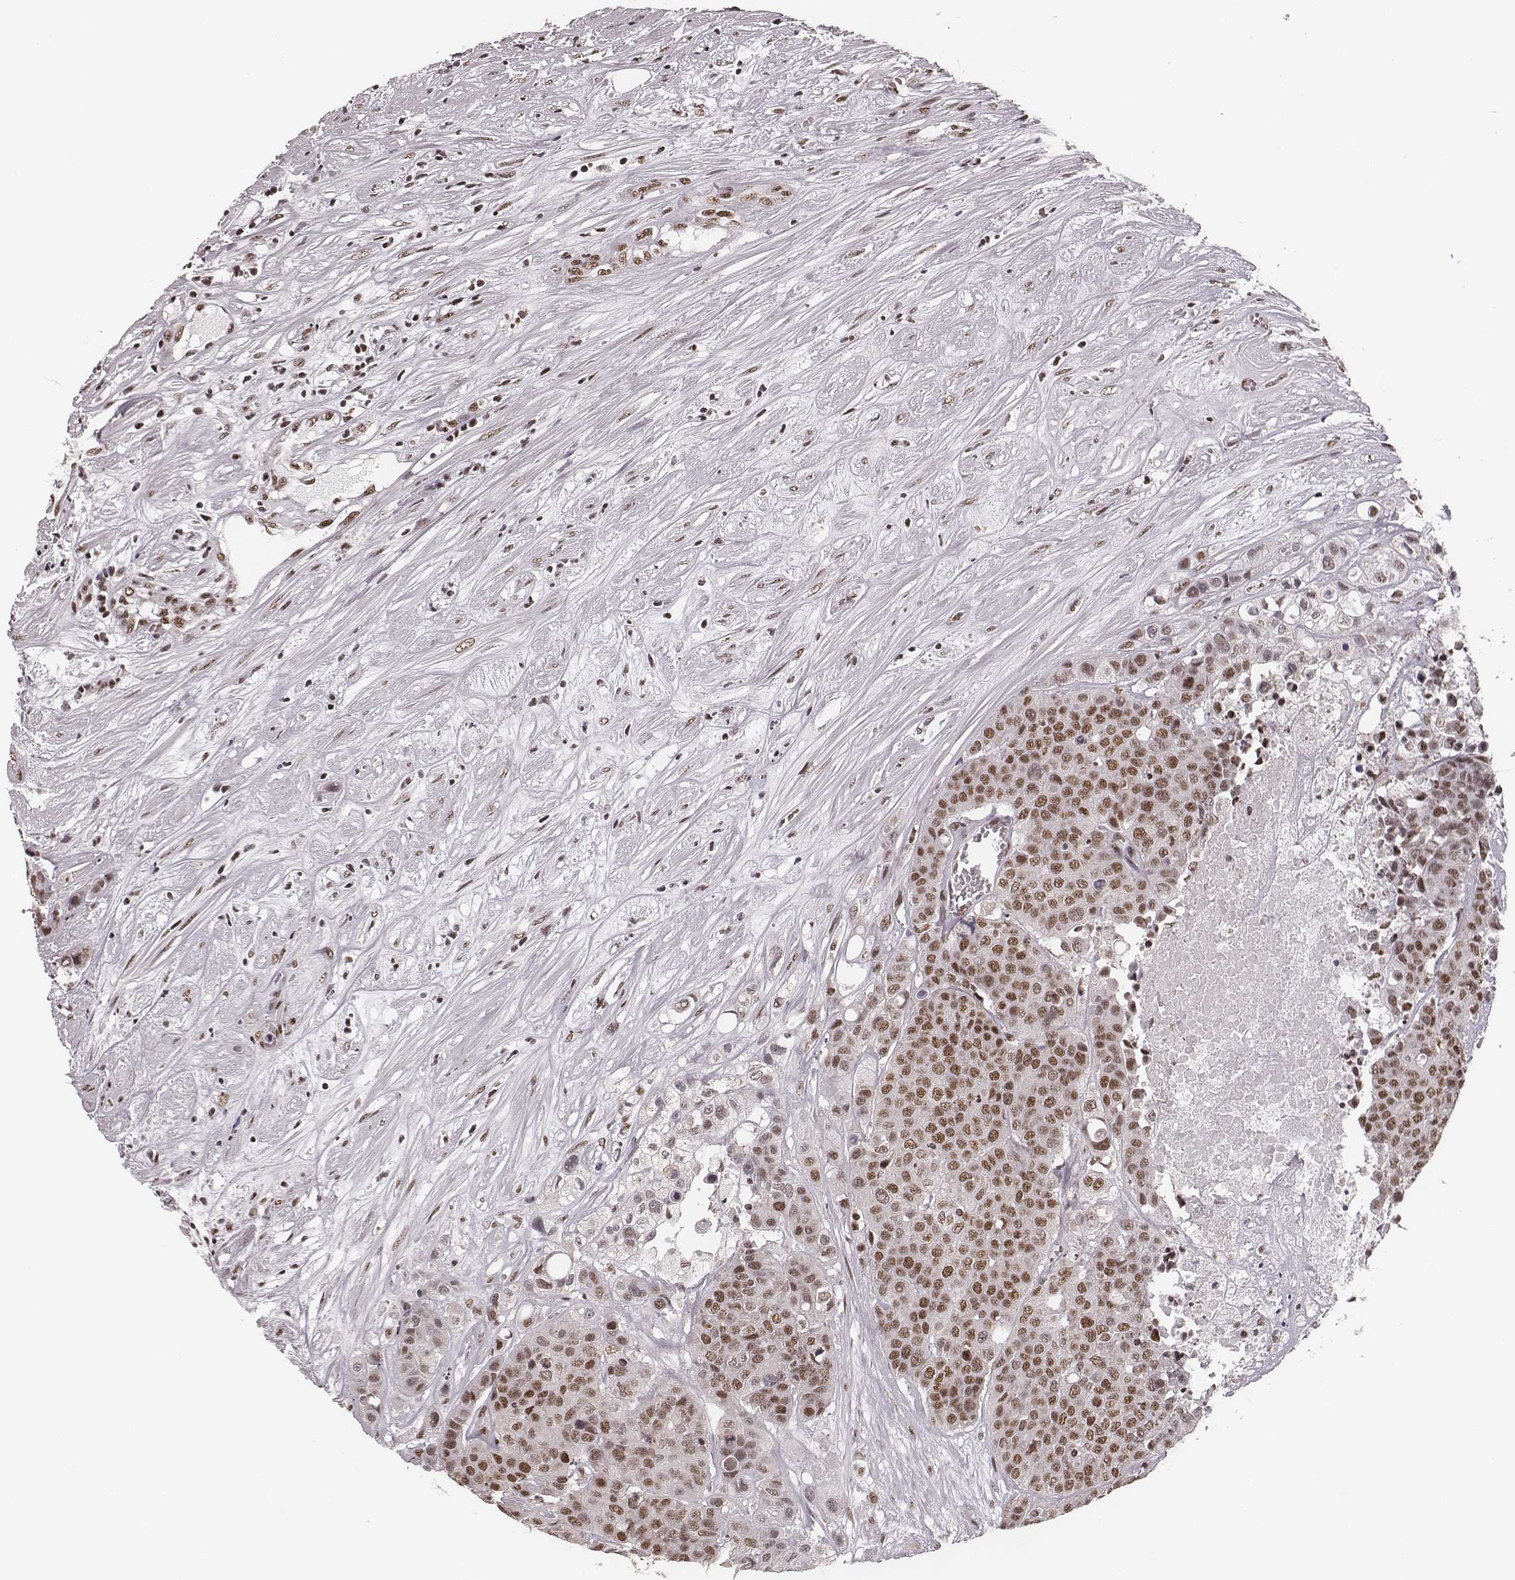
{"staining": {"intensity": "moderate", "quantity": ">75%", "location": "nuclear"}, "tissue": "carcinoid", "cell_type": "Tumor cells", "image_type": "cancer", "snomed": [{"axis": "morphology", "description": "Carcinoid, malignant, NOS"}, {"axis": "topography", "description": "Colon"}], "caption": "DAB (3,3'-diaminobenzidine) immunohistochemical staining of carcinoid exhibits moderate nuclear protein expression in approximately >75% of tumor cells. The staining is performed using DAB brown chromogen to label protein expression. The nuclei are counter-stained blue using hematoxylin.", "gene": "LUC7L", "patient": {"sex": "male", "age": 81}}